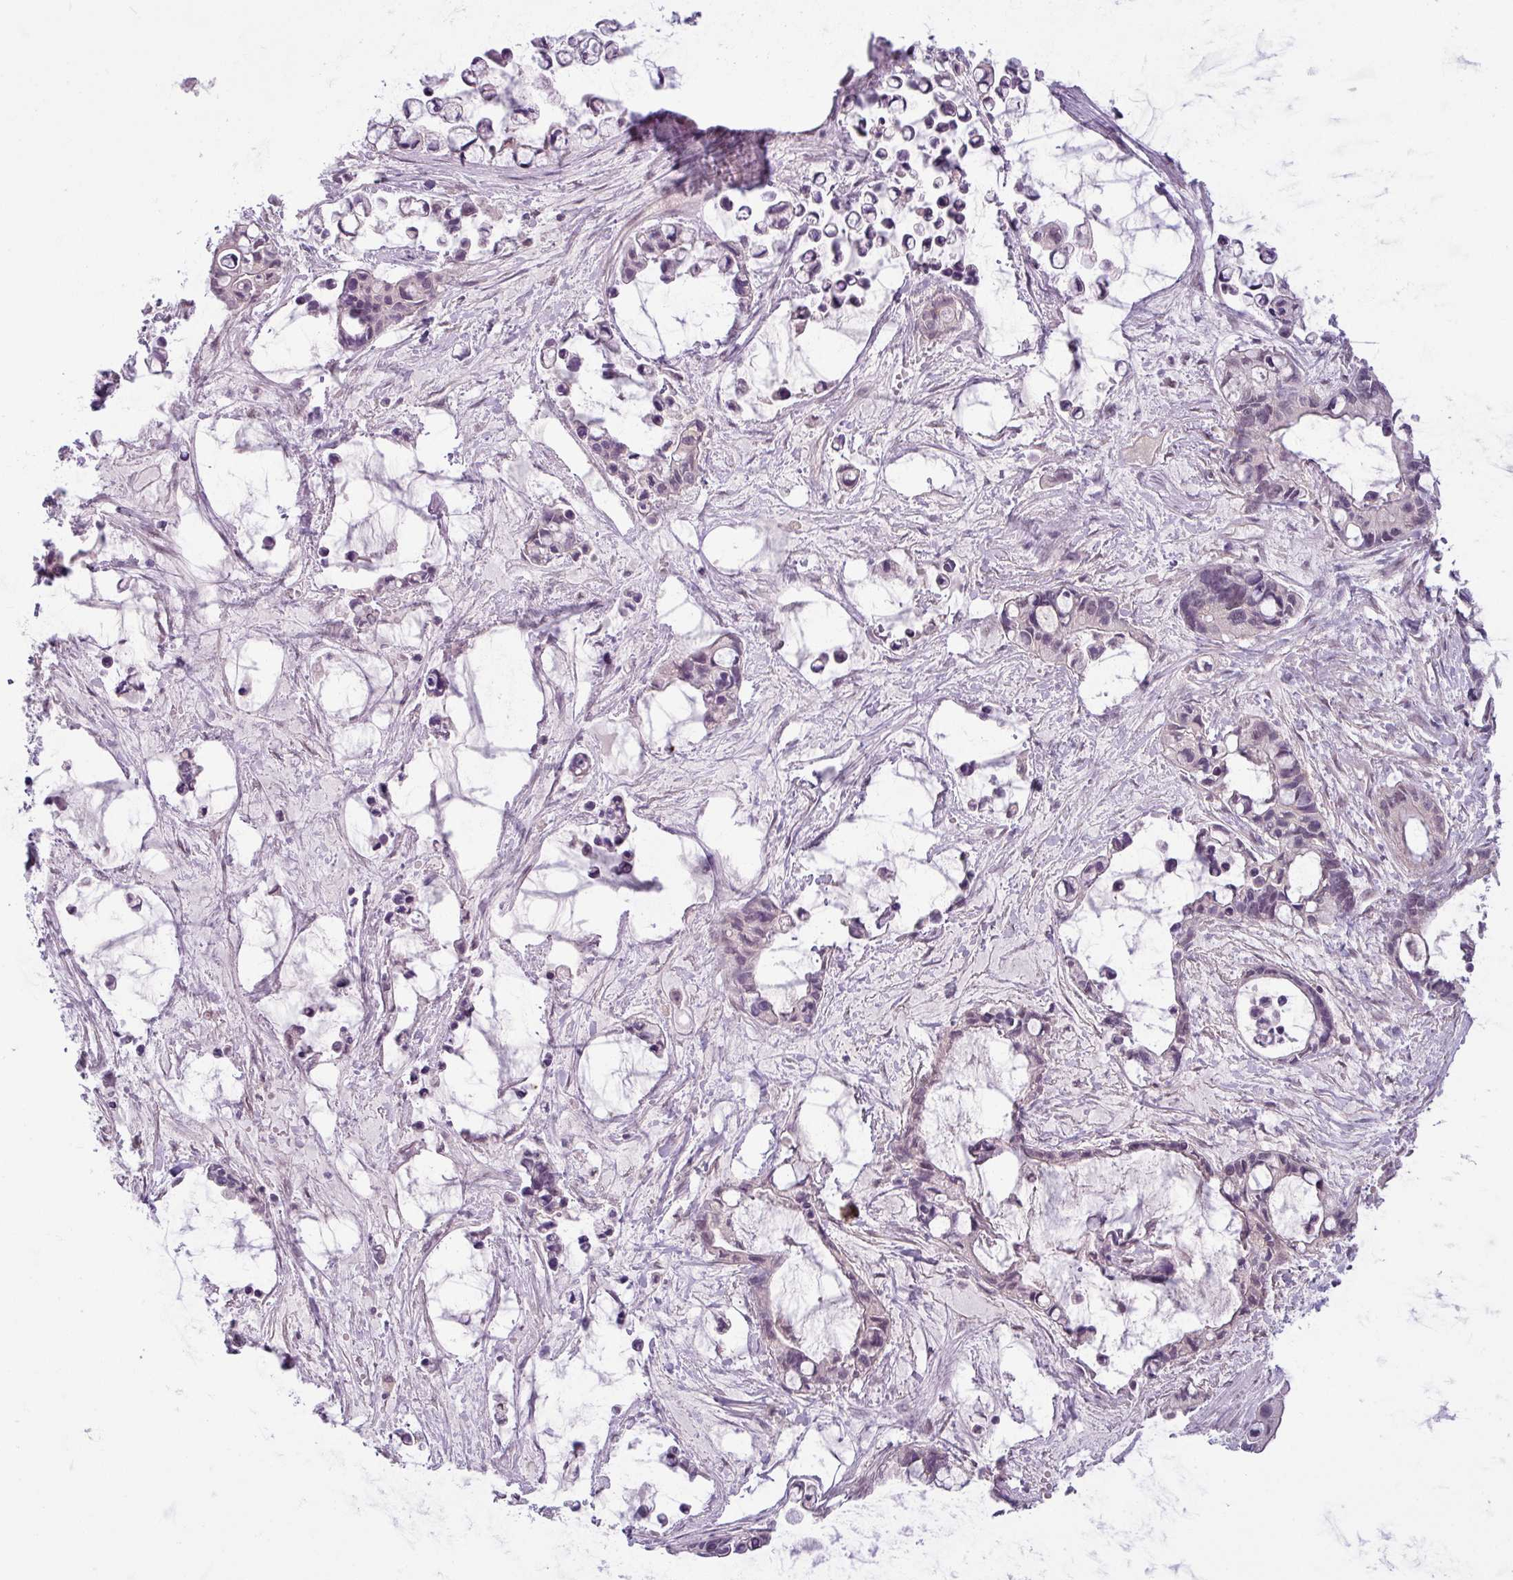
{"staining": {"intensity": "weak", "quantity": "25%-75%", "location": "nuclear"}, "tissue": "ovarian cancer", "cell_type": "Tumor cells", "image_type": "cancer", "snomed": [{"axis": "morphology", "description": "Cystadenocarcinoma, mucinous, NOS"}, {"axis": "topography", "description": "Ovary"}], "caption": "Immunohistochemical staining of human ovarian cancer displays low levels of weak nuclear staining in approximately 25%-75% of tumor cells.", "gene": "UVSSA", "patient": {"sex": "female", "age": 63}}